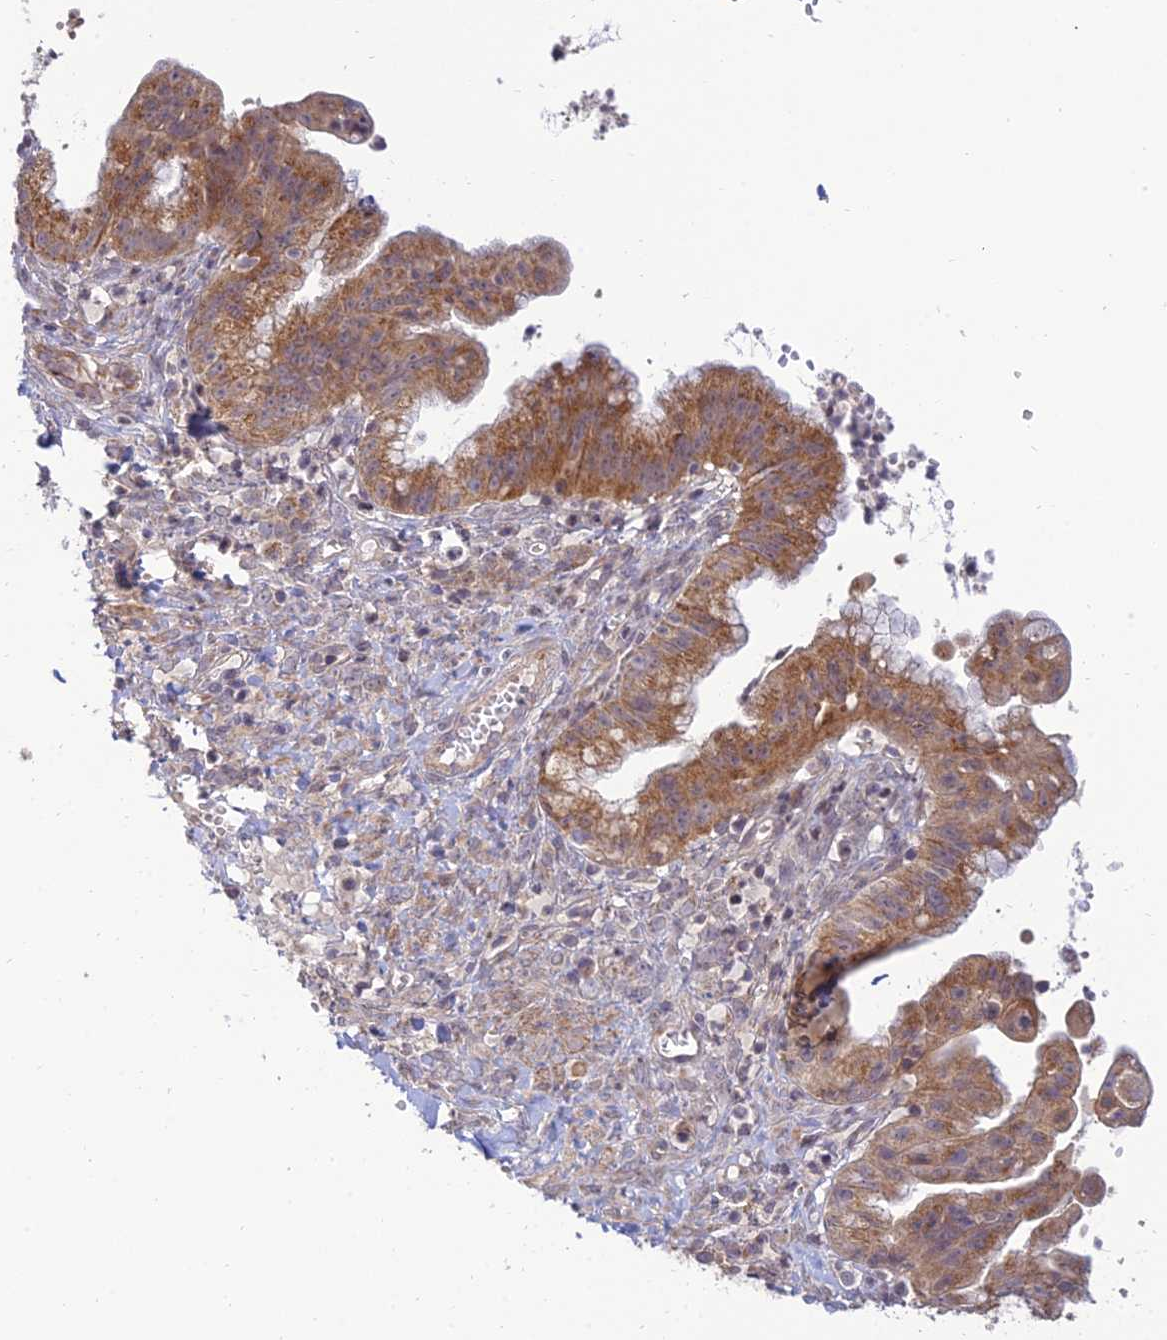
{"staining": {"intensity": "moderate", "quantity": ">75%", "location": "cytoplasmic/membranous"}, "tissue": "ovarian cancer", "cell_type": "Tumor cells", "image_type": "cancer", "snomed": [{"axis": "morphology", "description": "Cystadenocarcinoma, mucinous, NOS"}, {"axis": "topography", "description": "Ovary"}], "caption": "Ovarian mucinous cystadenocarcinoma was stained to show a protein in brown. There is medium levels of moderate cytoplasmic/membranous expression in about >75% of tumor cells. The staining was performed using DAB, with brown indicating positive protein expression. Nuclei are stained blue with hematoxylin.", "gene": "C3orf20", "patient": {"sex": "female", "age": 70}}